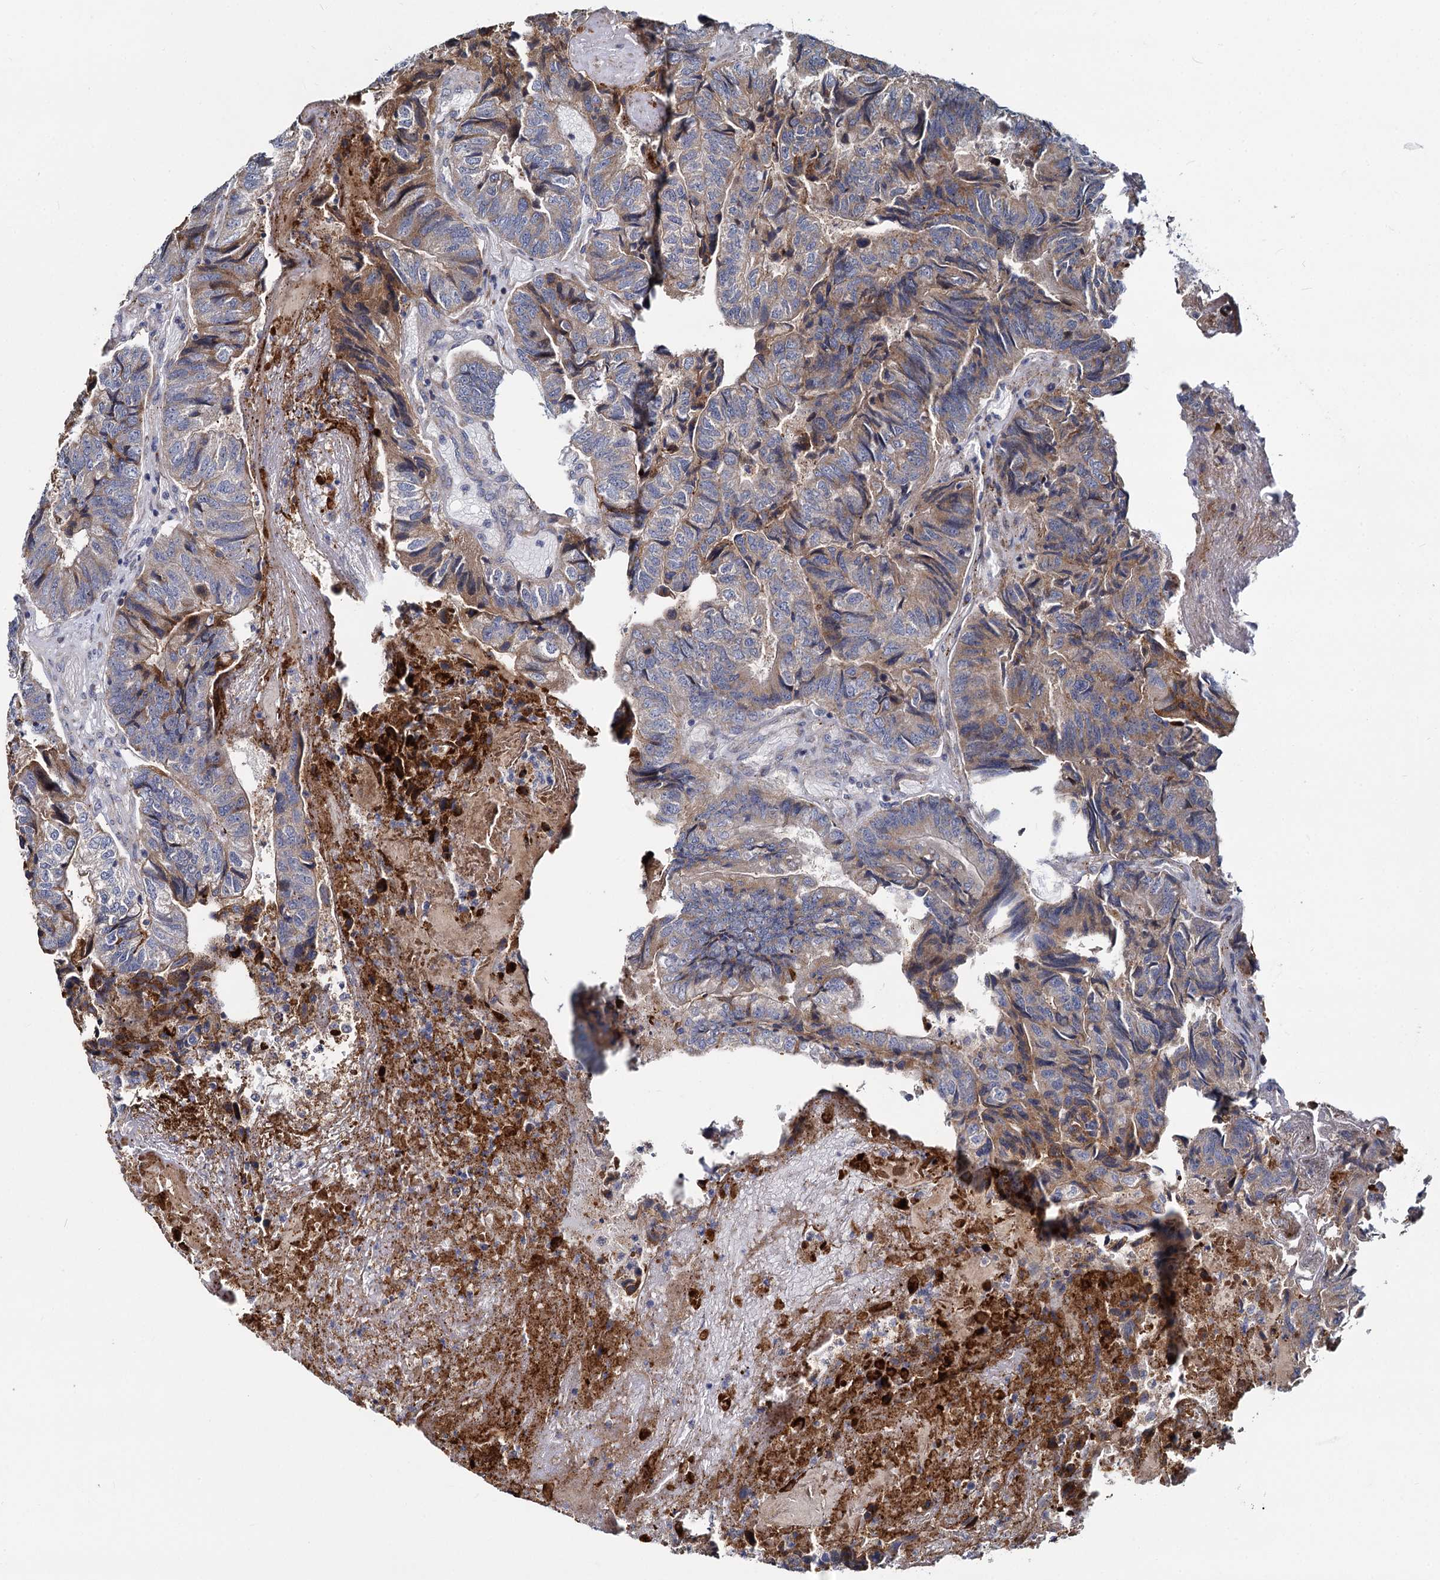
{"staining": {"intensity": "moderate", "quantity": "25%-75%", "location": "cytoplasmic/membranous"}, "tissue": "colorectal cancer", "cell_type": "Tumor cells", "image_type": "cancer", "snomed": [{"axis": "morphology", "description": "Adenocarcinoma, NOS"}, {"axis": "topography", "description": "Colon"}], "caption": "Colorectal cancer was stained to show a protein in brown. There is medium levels of moderate cytoplasmic/membranous positivity in about 25%-75% of tumor cells. (DAB IHC, brown staining for protein, blue staining for nuclei).", "gene": "DCUN1D2", "patient": {"sex": "female", "age": 67}}